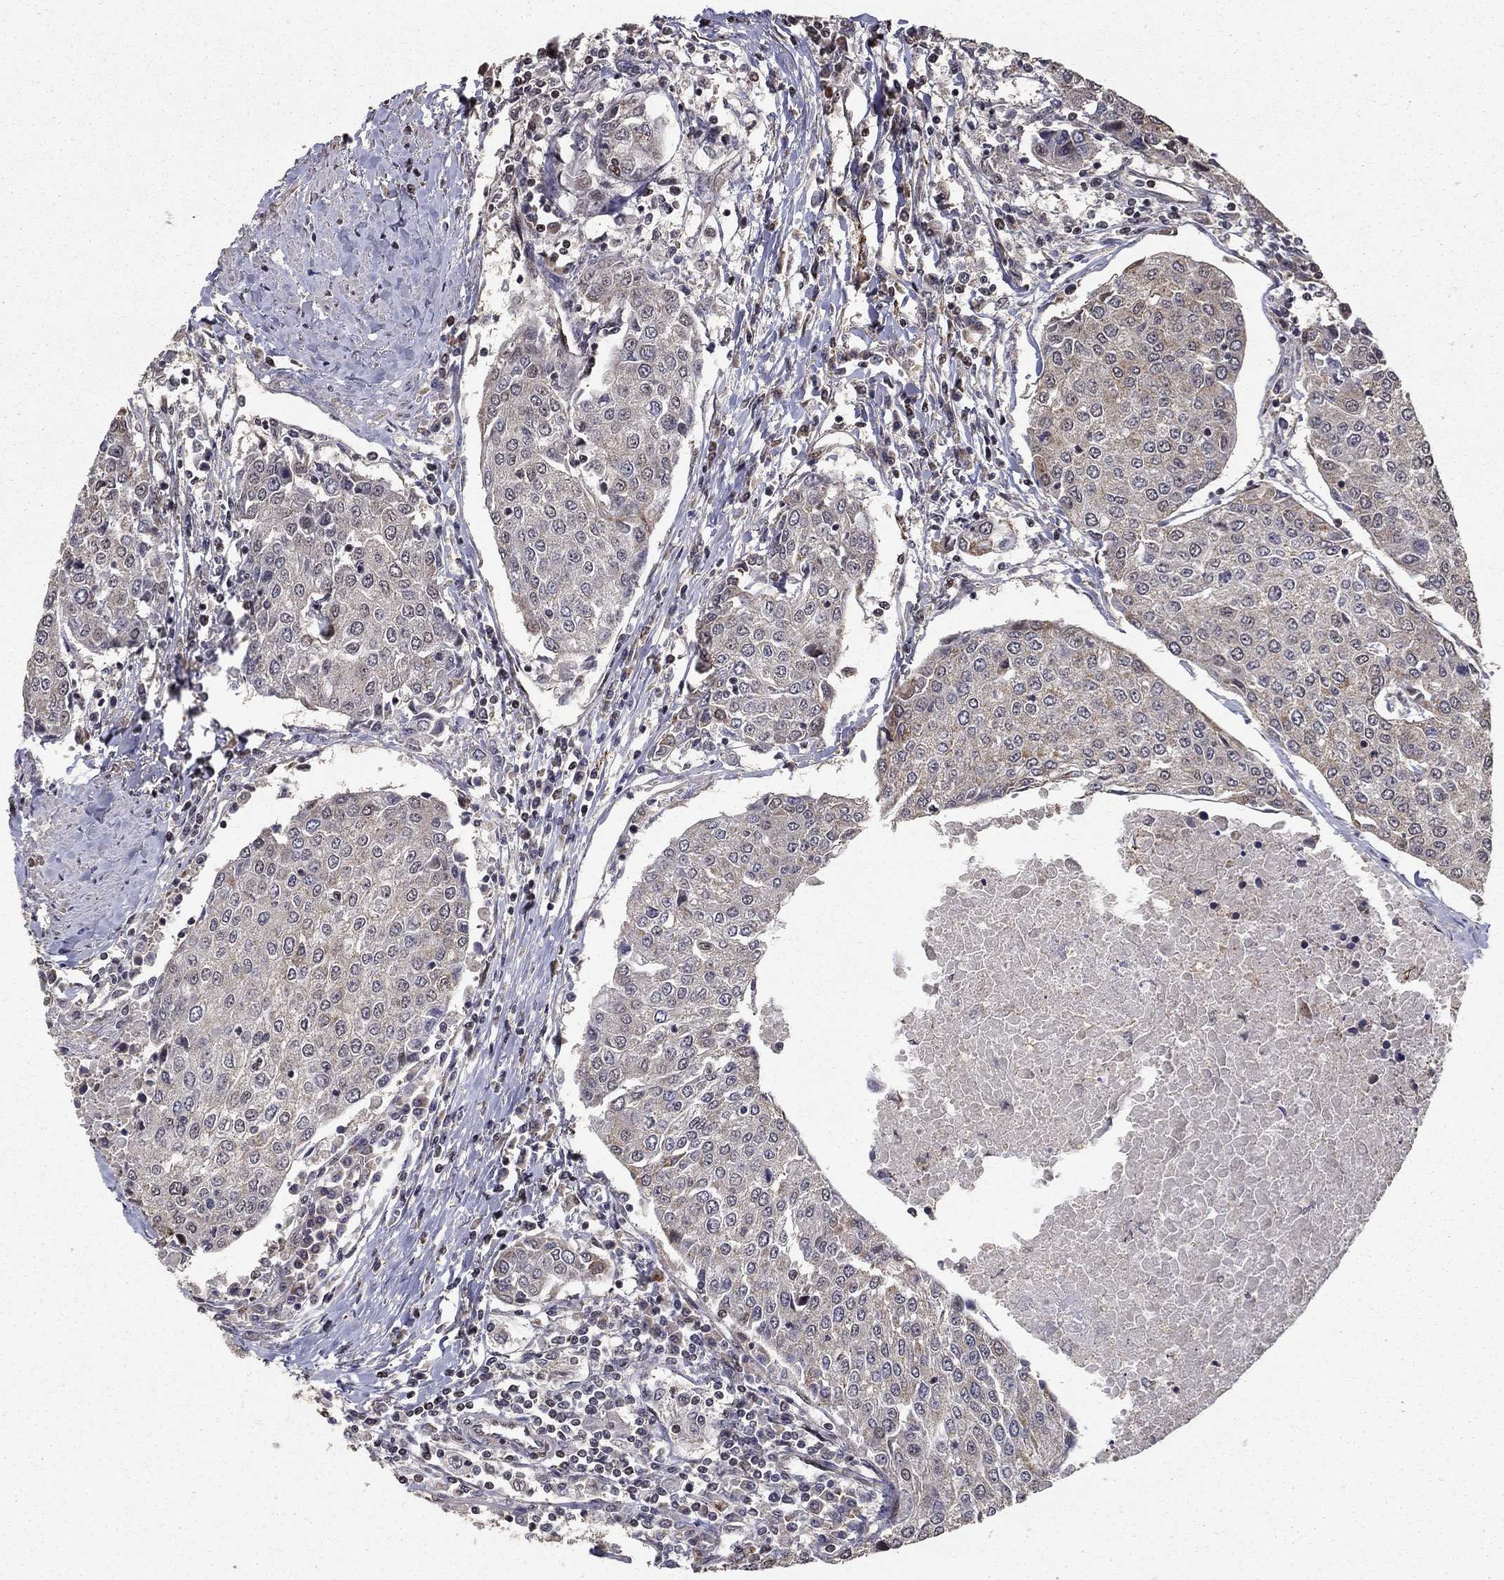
{"staining": {"intensity": "negative", "quantity": "none", "location": "none"}, "tissue": "urothelial cancer", "cell_type": "Tumor cells", "image_type": "cancer", "snomed": [{"axis": "morphology", "description": "Urothelial carcinoma, High grade"}, {"axis": "topography", "description": "Urinary bladder"}], "caption": "Photomicrograph shows no protein positivity in tumor cells of urothelial cancer tissue.", "gene": "ACOT13", "patient": {"sex": "female", "age": 85}}